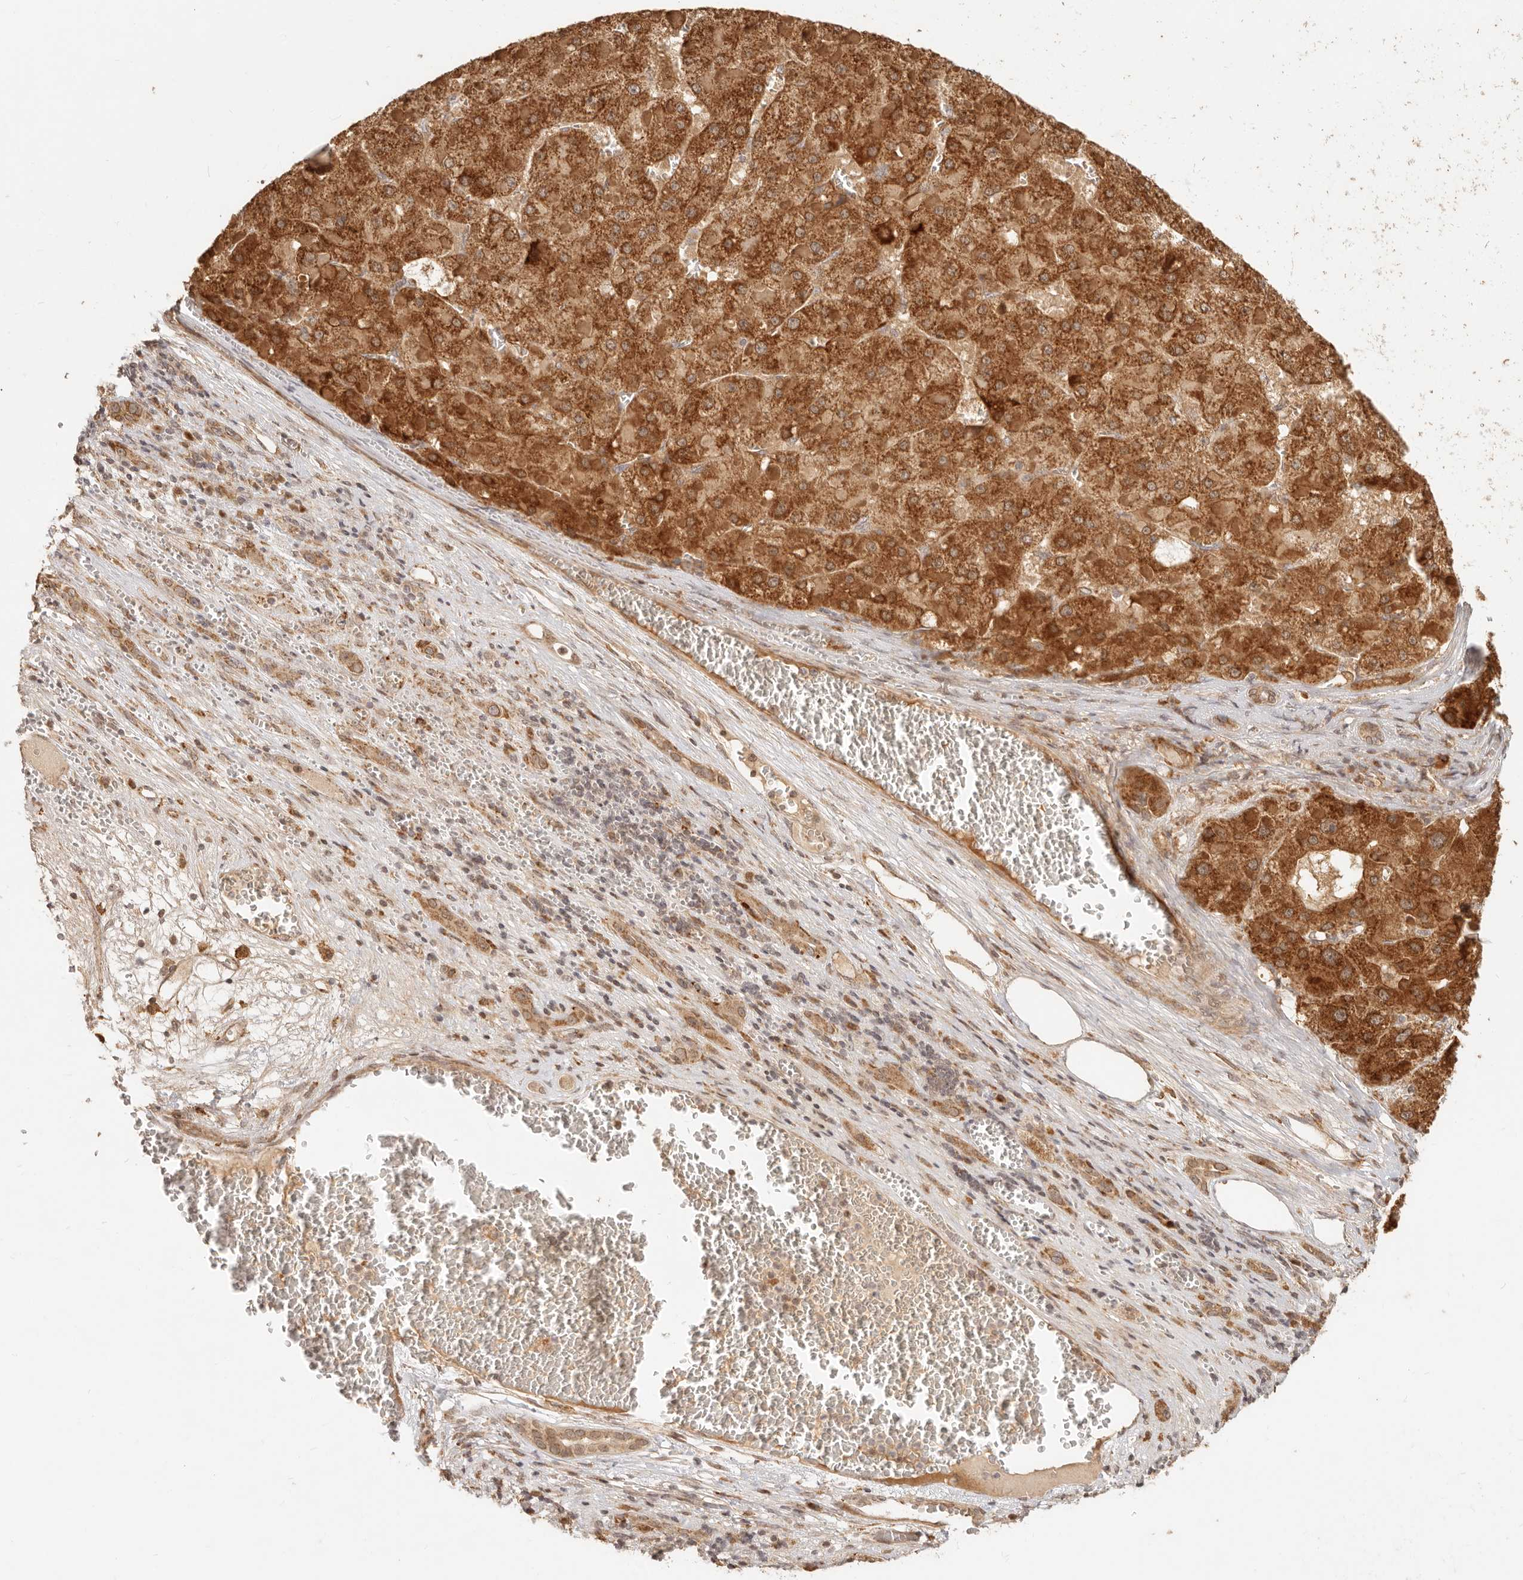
{"staining": {"intensity": "strong", "quantity": ">75%", "location": "cytoplasmic/membranous"}, "tissue": "liver cancer", "cell_type": "Tumor cells", "image_type": "cancer", "snomed": [{"axis": "morphology", "description": "Carcinoma, Hepatocellular, NOS"}, {"axis": "topography", "description": "Liver"}], "caption": "Immunohistochemical staining of liver cancer displays high levels of strong cytoplasmic/membranous protein expression in about >75% of tumor cells.", "gene": "TIMM17A", "patient": {"sex": "female", "age": 73}}